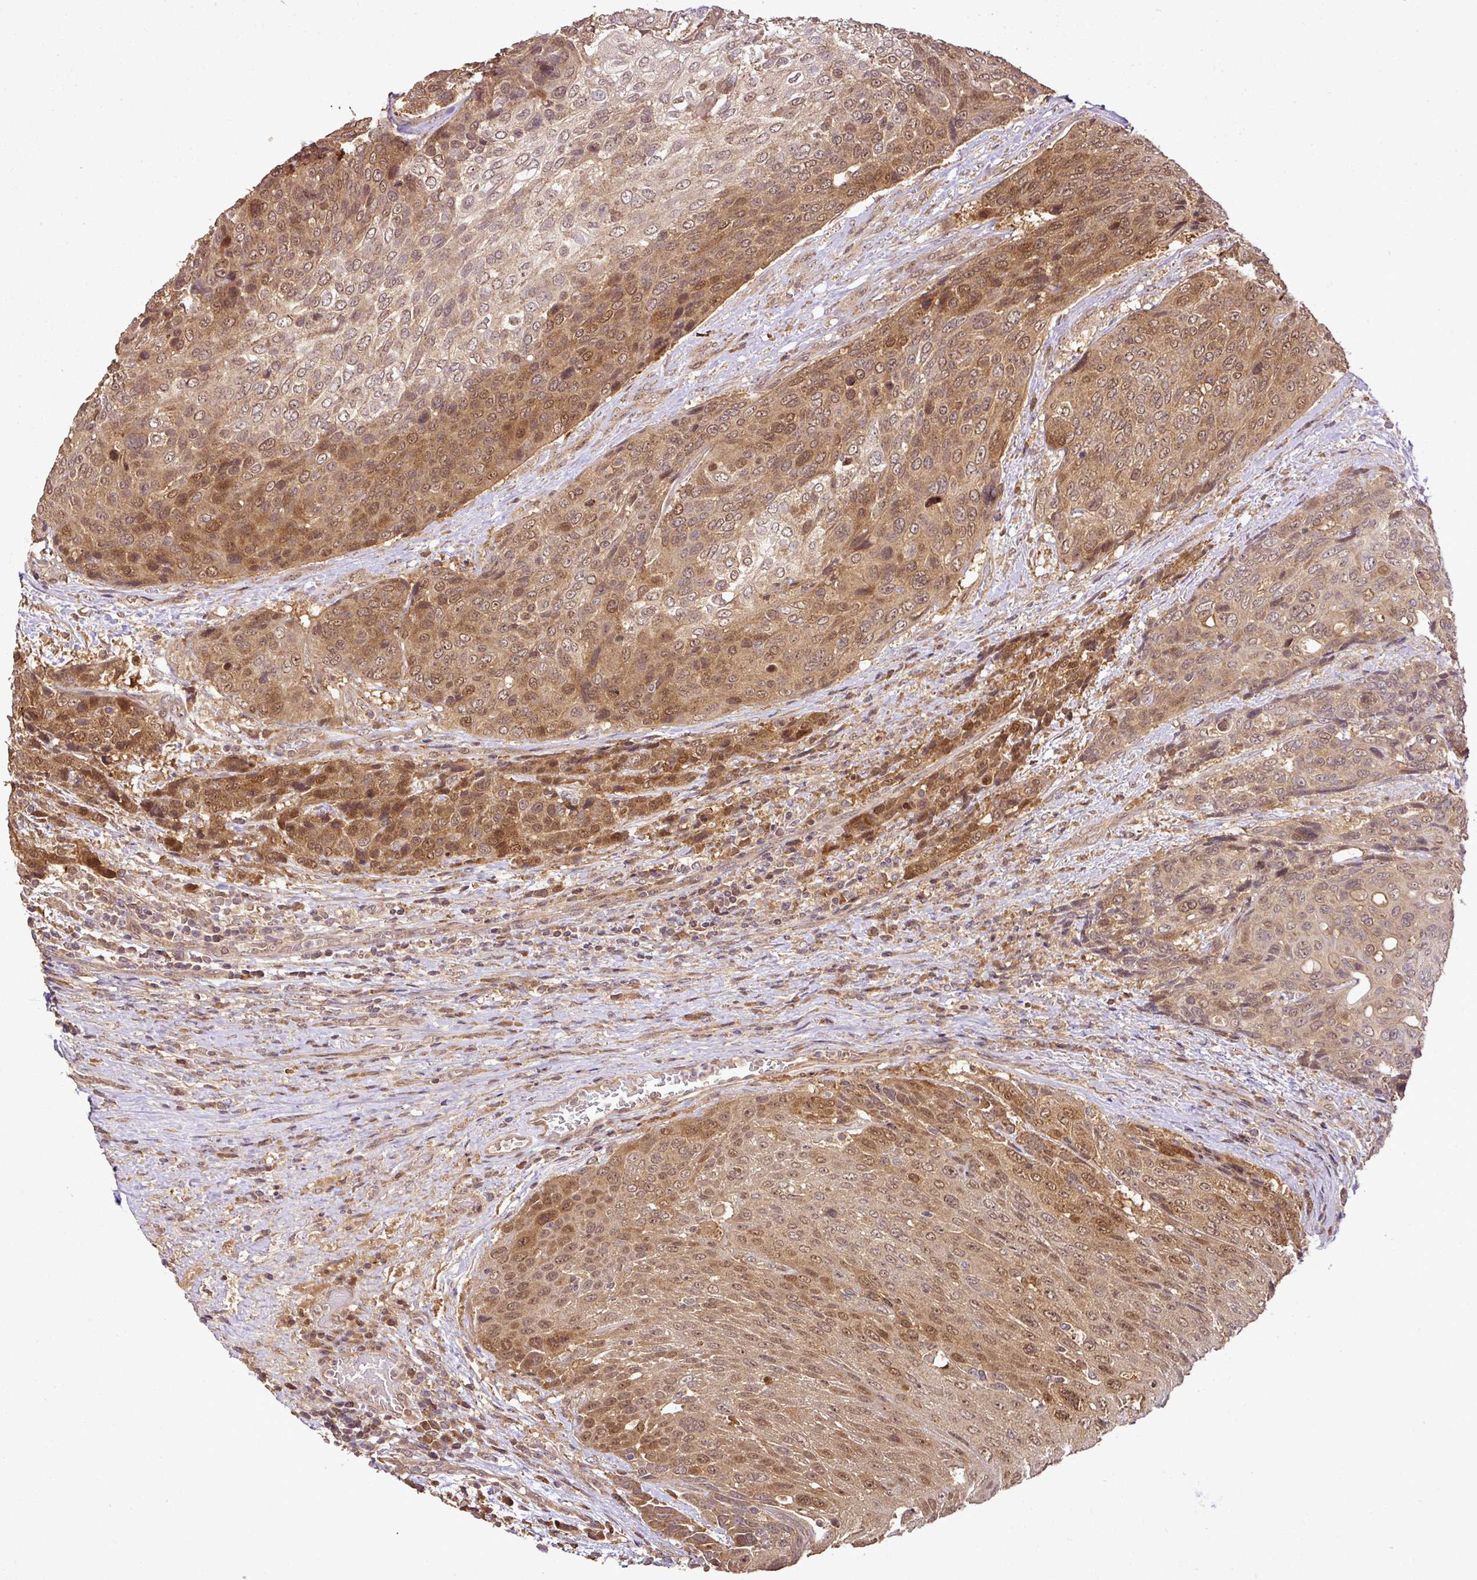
{"staining": {"intensity": "moderate", "quantity": ">75%", "location": "cytoplasmic/membranous,nuclear"}, "tissue": "urothelial cancer", "cell_type": "Tumor cells", "image_type": "cancer", "snomed": [{"axis": "morphology", "description": "Urothelial carcinoma, High grade"}, {"axis": "topography", "description": "Urinary bladder"}], "caption": "Tumor cells reveal moderate cytoplasmic/membranous and nuclear staining in approximately >75% of cells in high-grade urothelial carcinoma.", "gene": "FAIM", "patient": {"sex": "female", "age": 70}}